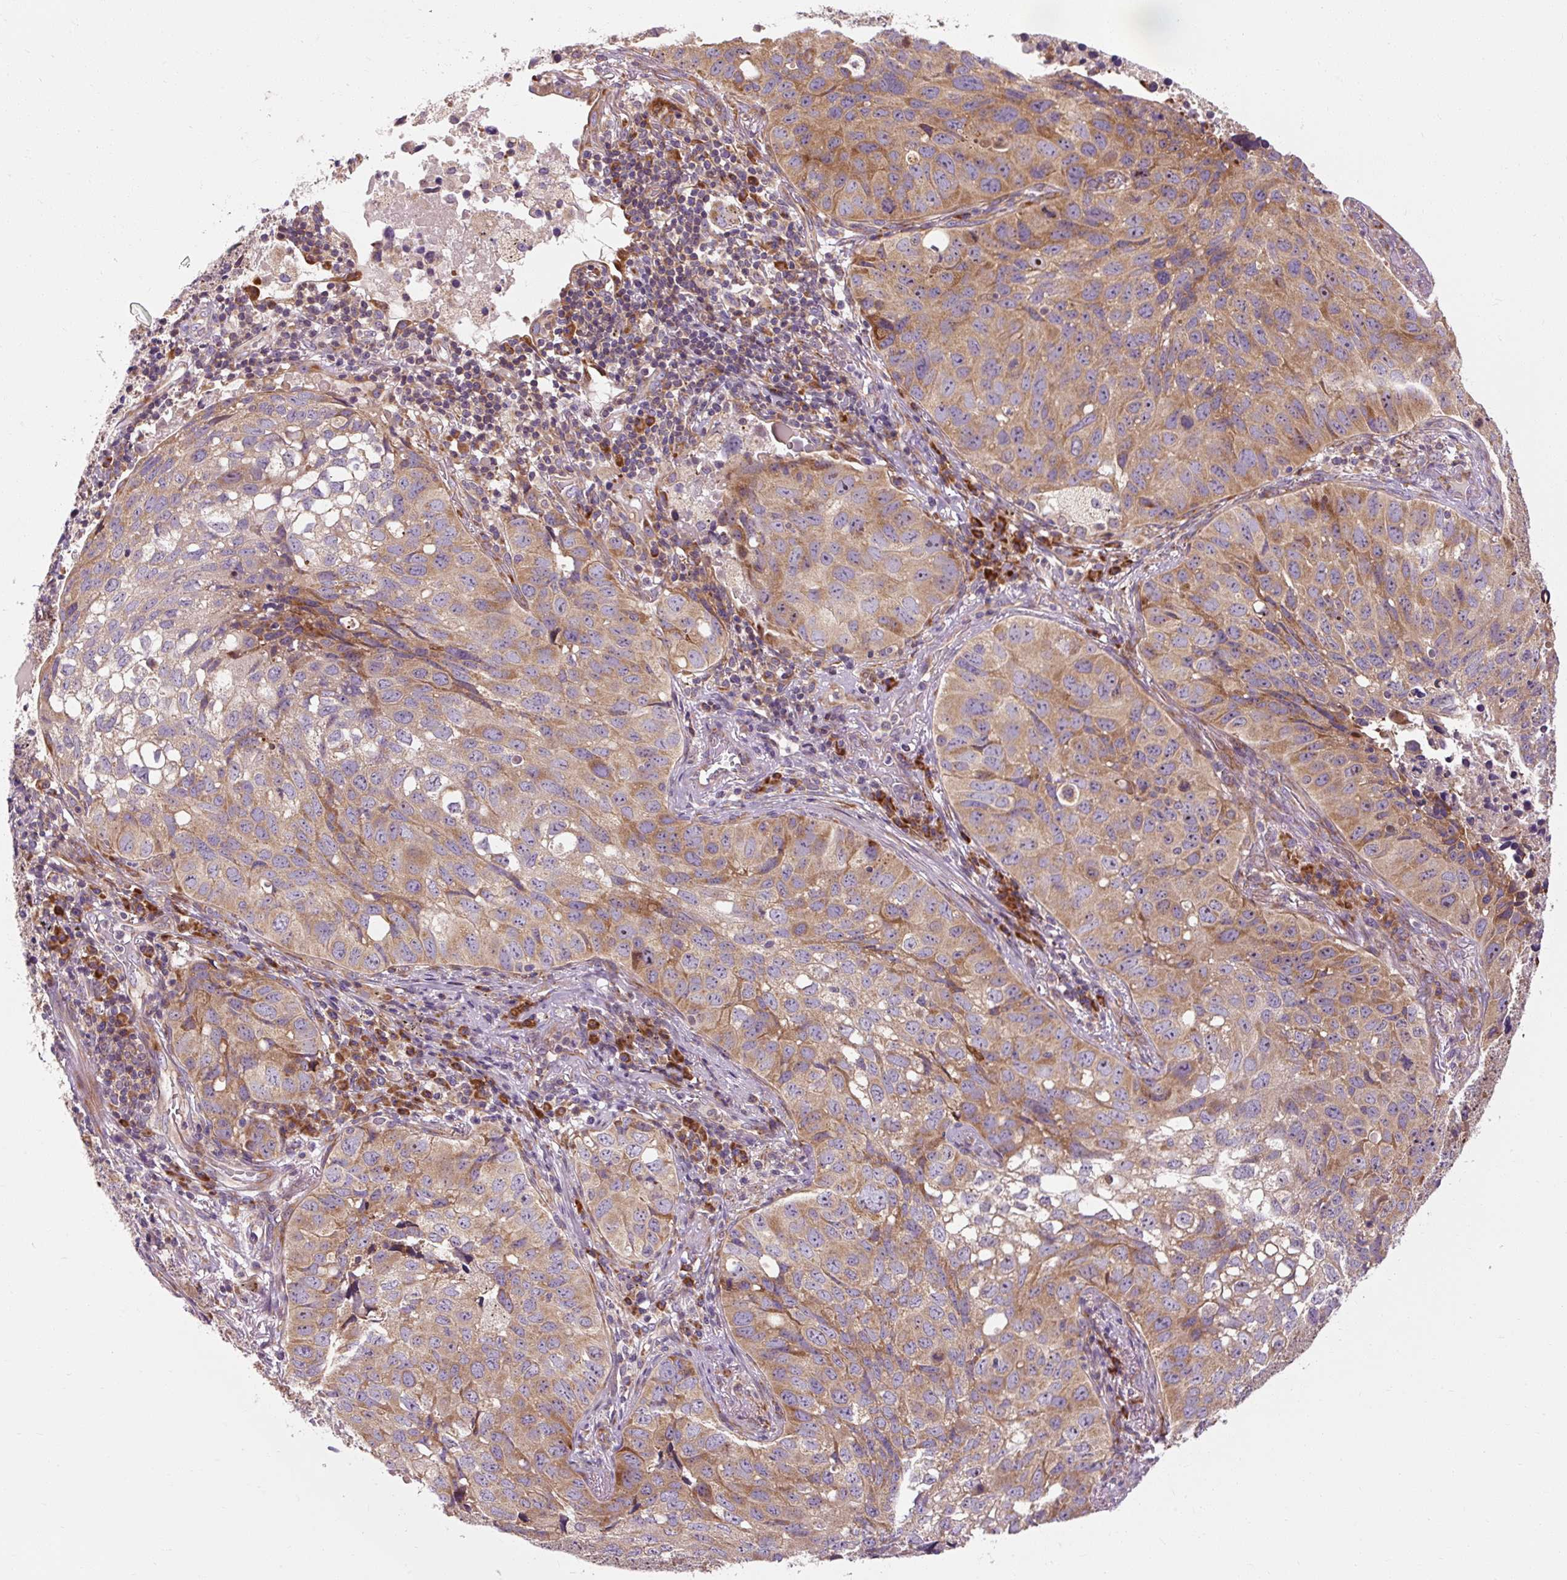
{"staining": {"intensity": "moderate", "quantity": "25%-75%", "location": "cytoplasmic/membranous"}, "tissue": "lung cancer", "cell_type": "Tumor cells", "image_type": "cancer", "snomed": [{"axis": "morphology", "description": "Squamous cell carcinoma, NOS"}, {"axis": "topography", "description": "Lung"}], "caption": "Tumor cells display medium levels of moderate cytoplasmic/membranous expression in approximately 25%-75% of cells in lung cancer.", "gene": "PRSS48", "patient": {"sex": "male", "age": 60}}